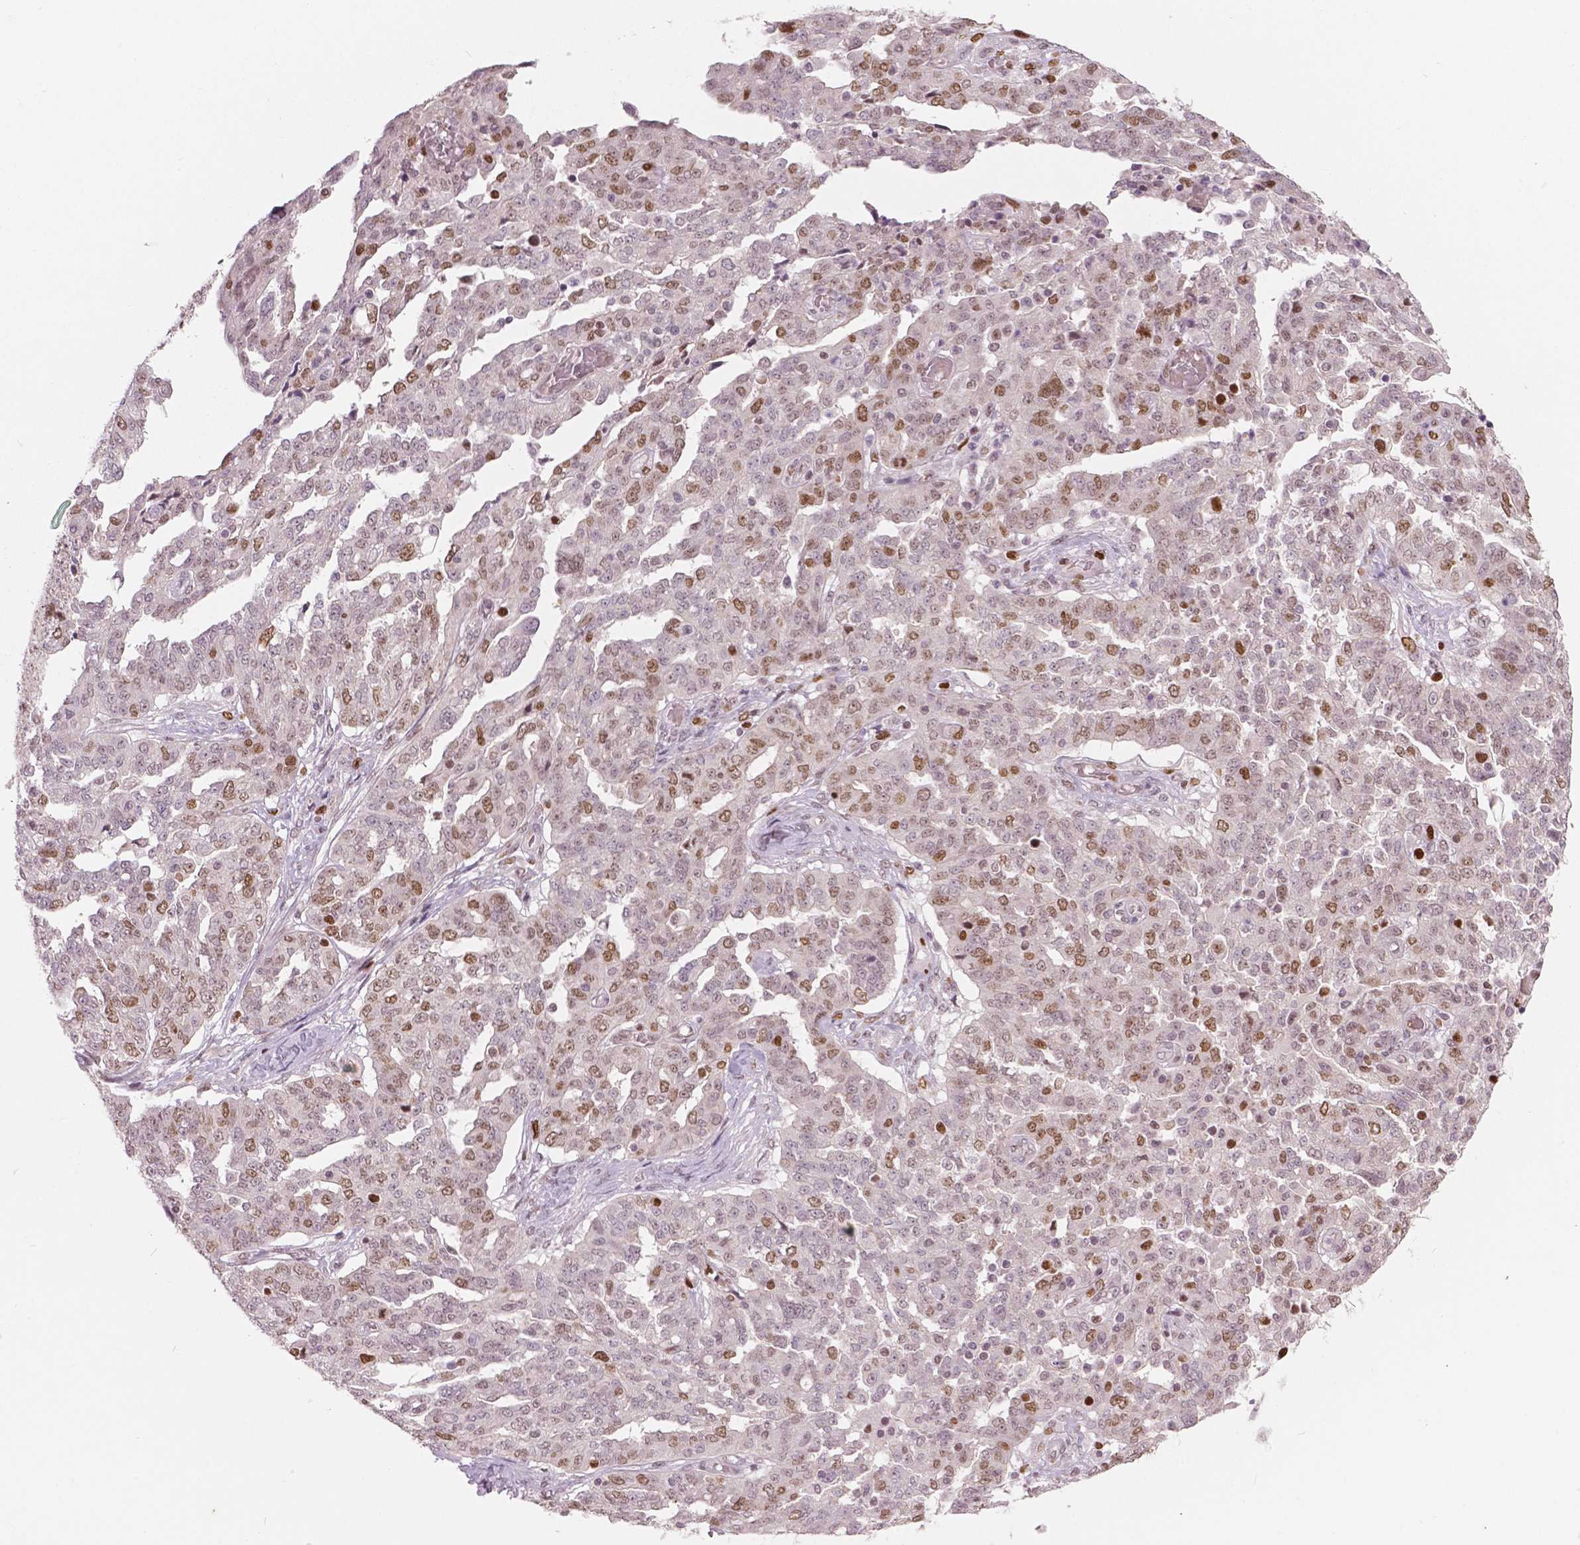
{"staining": {"intensity": "moderate", "quantity": "<25%", "location": "nuclear"}, "tissue": "ovarian cancer", "cell_type": "Tumor cells", "image_type": "cancer", "snomed": [{"axis": "morphology", "description": "Cystadenocarcinoma, serous, NOS"}, {"axis": "topography", "description": "Ovary"}], "caption": "Immunohistochemical staining of human ovarian cancer demonstrates low levels of moderate nuclear protein positivity in approximately <25% of tumor cells.", "gene": "NSD2", "patient": {"sex": "female", "age": 67}}